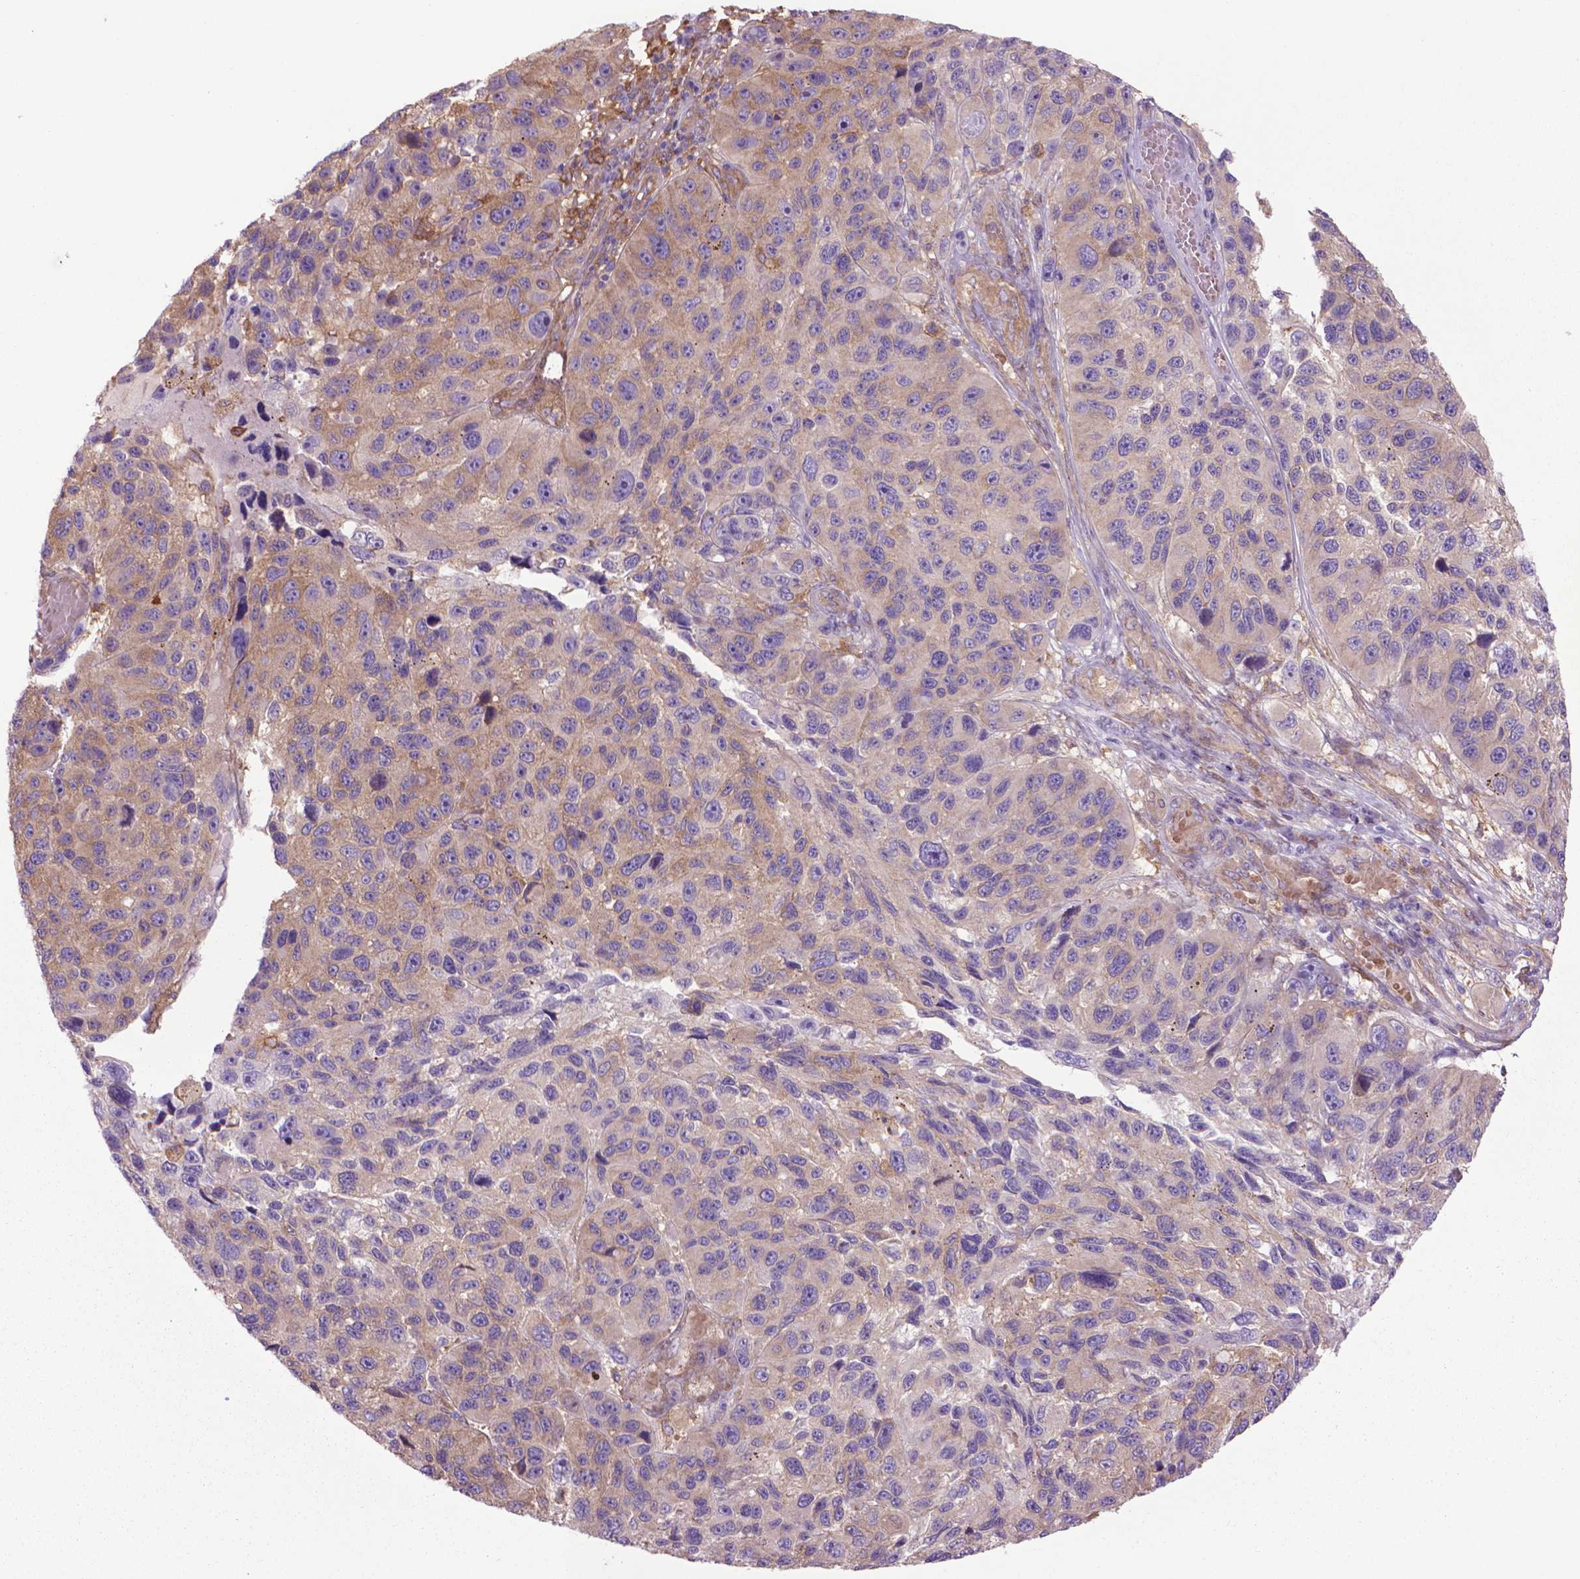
{"staining": {"intensity": "weak", "quantity": "25%-75%", "location": "cytoplasmic/membranous"}, "tissue": "melanoma", "cell_type": "Tumor cells", "image_type": "cancer", "snomed": [{"axis": "morphology", "description": "Malignant melanoma, NOS"}, {"axis": "topography", "description": "Skin"}], "caption": "Immunohistochemical staining of malignant melanoma displays low levels of weak cytoplasmic/membranous protein staining in approximately 25%-75% of tumor cells.", "gene": "CORO1B", "patient": {"sex": "male", "age": 53}}